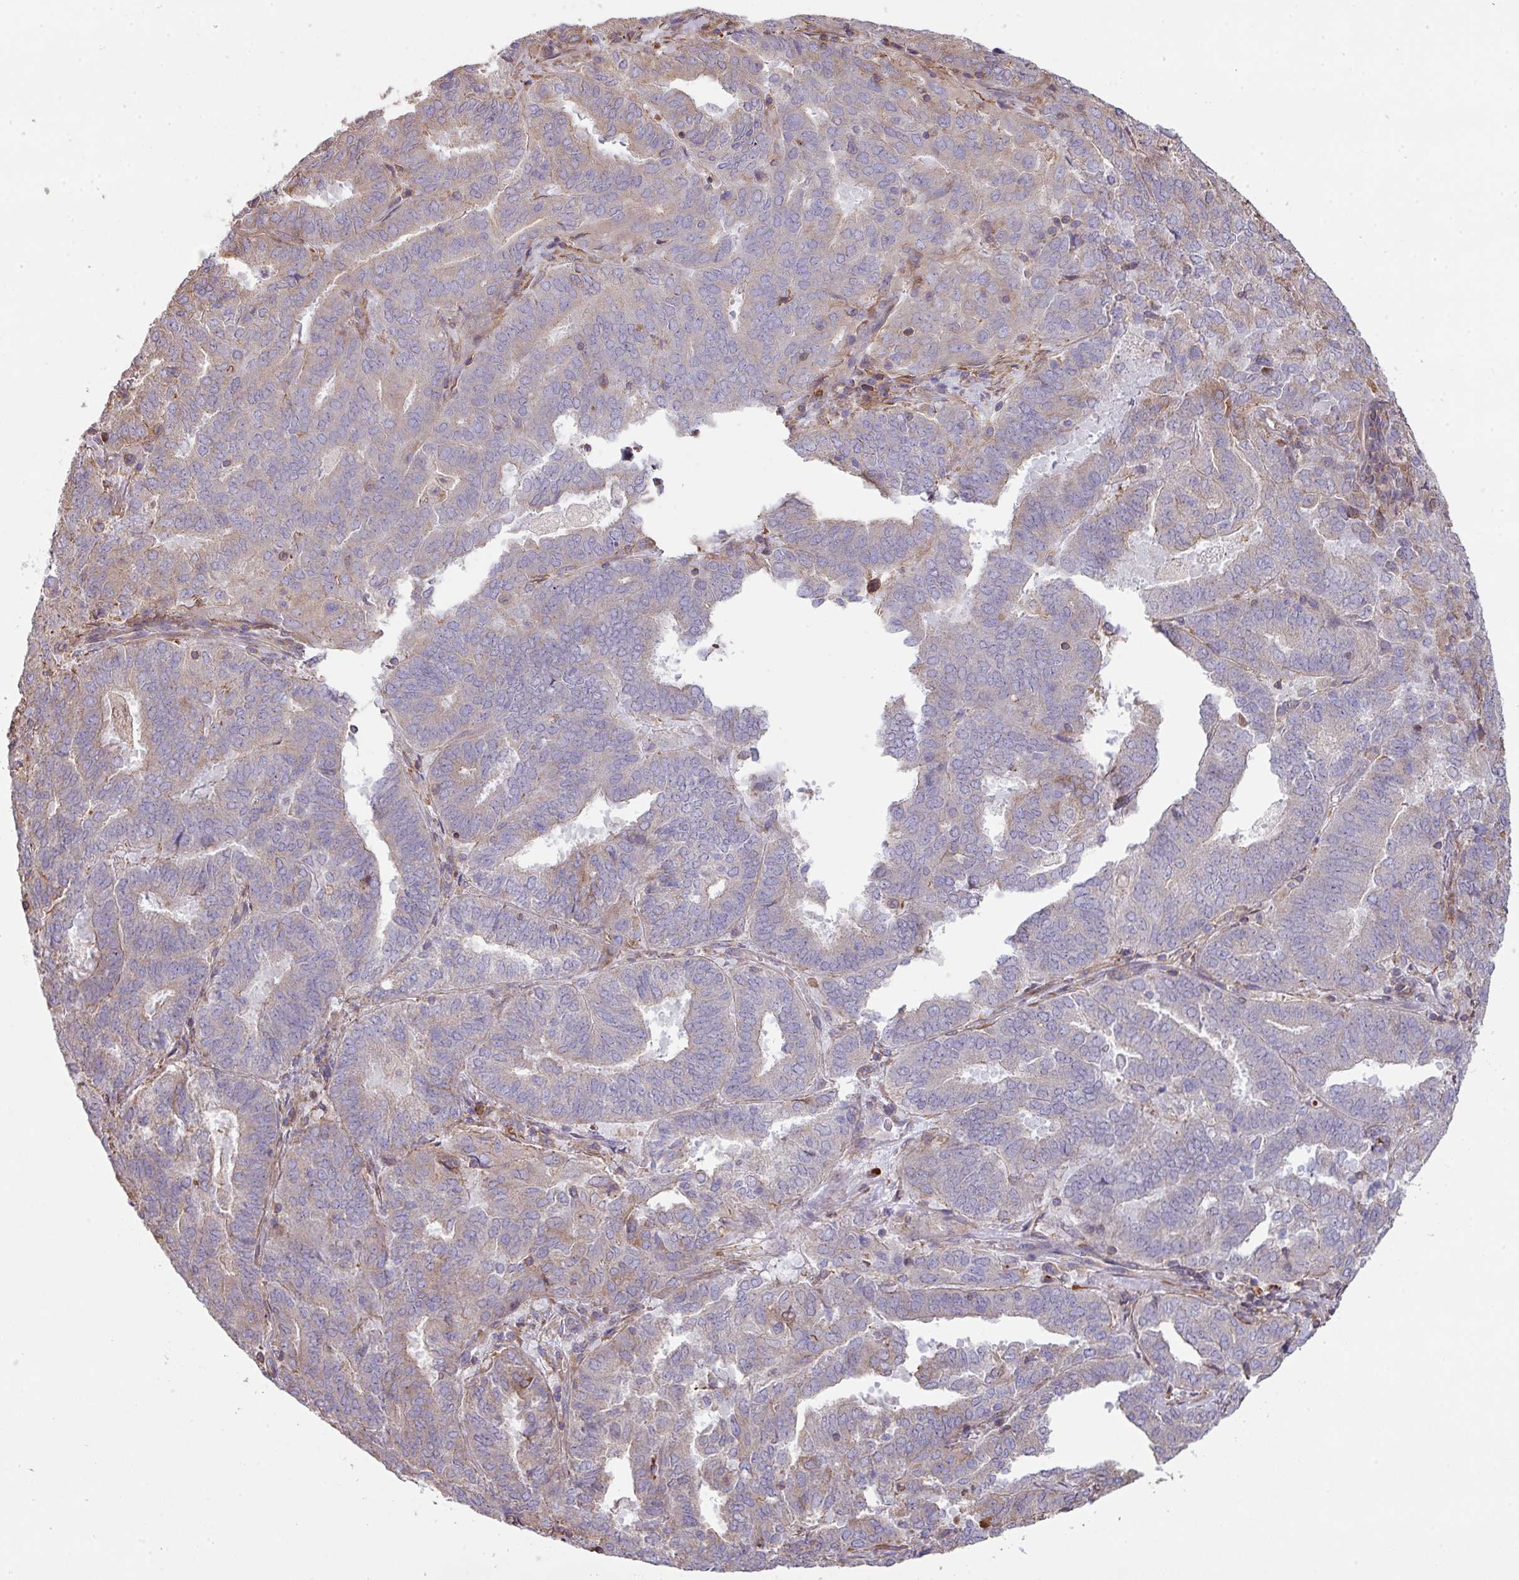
{"staining": {"intensity": "negative", "quantity": "none", "location": "none"}, "tissue": "endometrial cancer", "cell_type": "Tumor cells", "image_type": "cancer", "snomed": [{"axis": "morphology", "description": "Adenocarcinoma, NOS"}, {"axis": "topography", "description": "Endometrium"}], "caption": "The IHC image has no significant expression in tumor cells of endometrial adenocarcinoma tissue.", "gene": "LRRC41", "patient": {"sex": "female", "age": 72}}